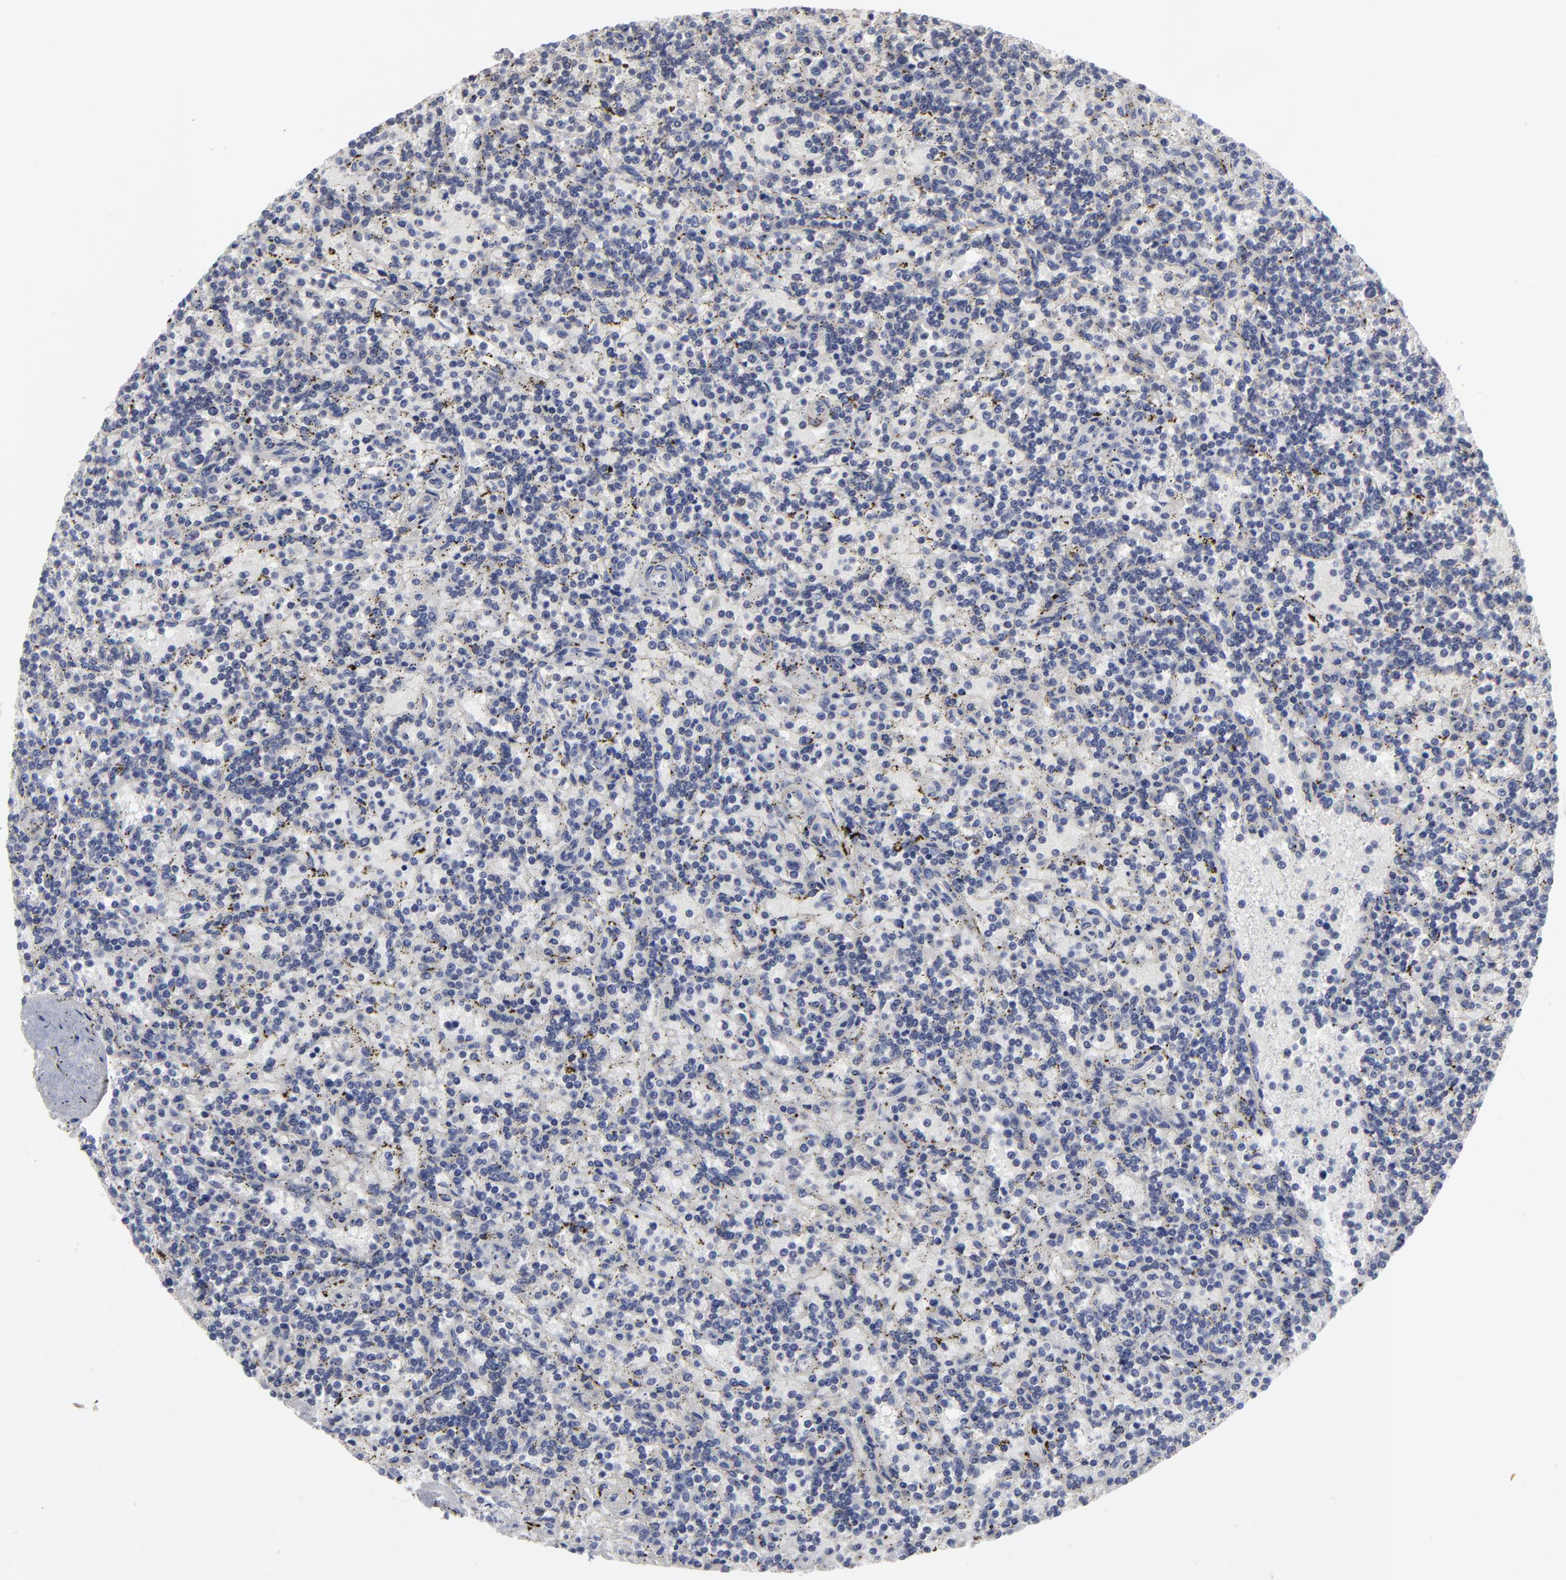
{"staining": {"intensity": "negative", "quantity": "none", "location": "none"}, "tissue": "lymphoma", "cell_type": "Tumor cells", "image_type": "cancer", "snomed": [{"axis": "morphology", "description": "Malignant lymphoma, non-Hodgkin's type, Low grade"}, {"axis": "topography", "description": "Spleen"}], "caption": "Tumor cells are negative for protein expression in human lymphoma.", "gene": "MAGEA10", "patient": {"sex": "male", "age": 73}}